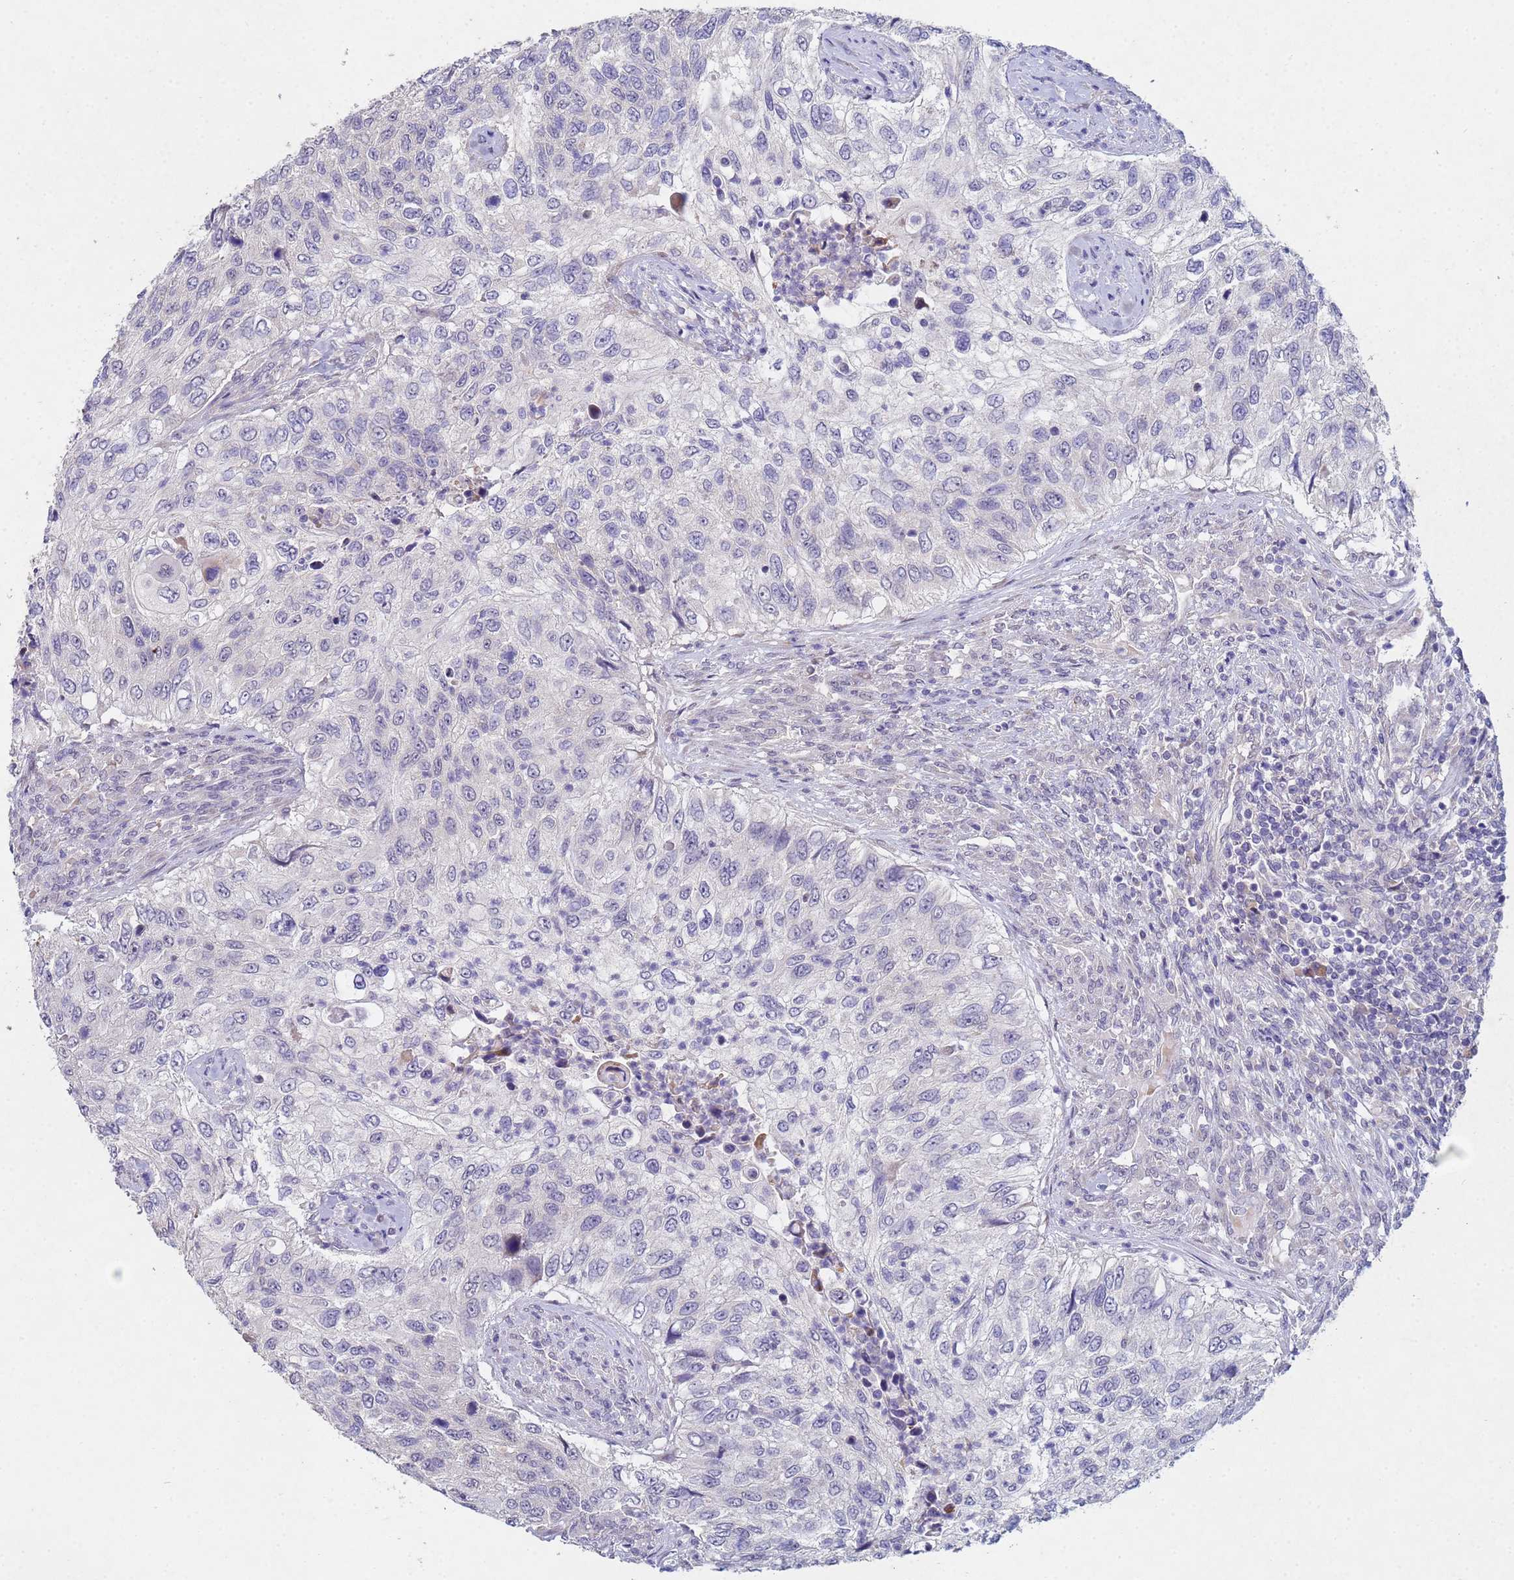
{"staining": {"intensity": "negative", "quantity": "none", "location": "none"}, "tissue": "urothelial cancer", "cell_type": "Tumor cells", "image_type": "cancer", "snomed": [{"axis": "morphology", "description": "Urothelial carcinoma, High grade"}, {"axis": "topography", "description": "Urinary bladder"}], "caption": "Immunohistochemistry histopathology image of neoplastic tissue: human urothelial cancer stained with DAB demonstrates no significant protein staining in tumor cells.", "gene": "TNPO2", "patient": {"sex": "female", "age": 60}}